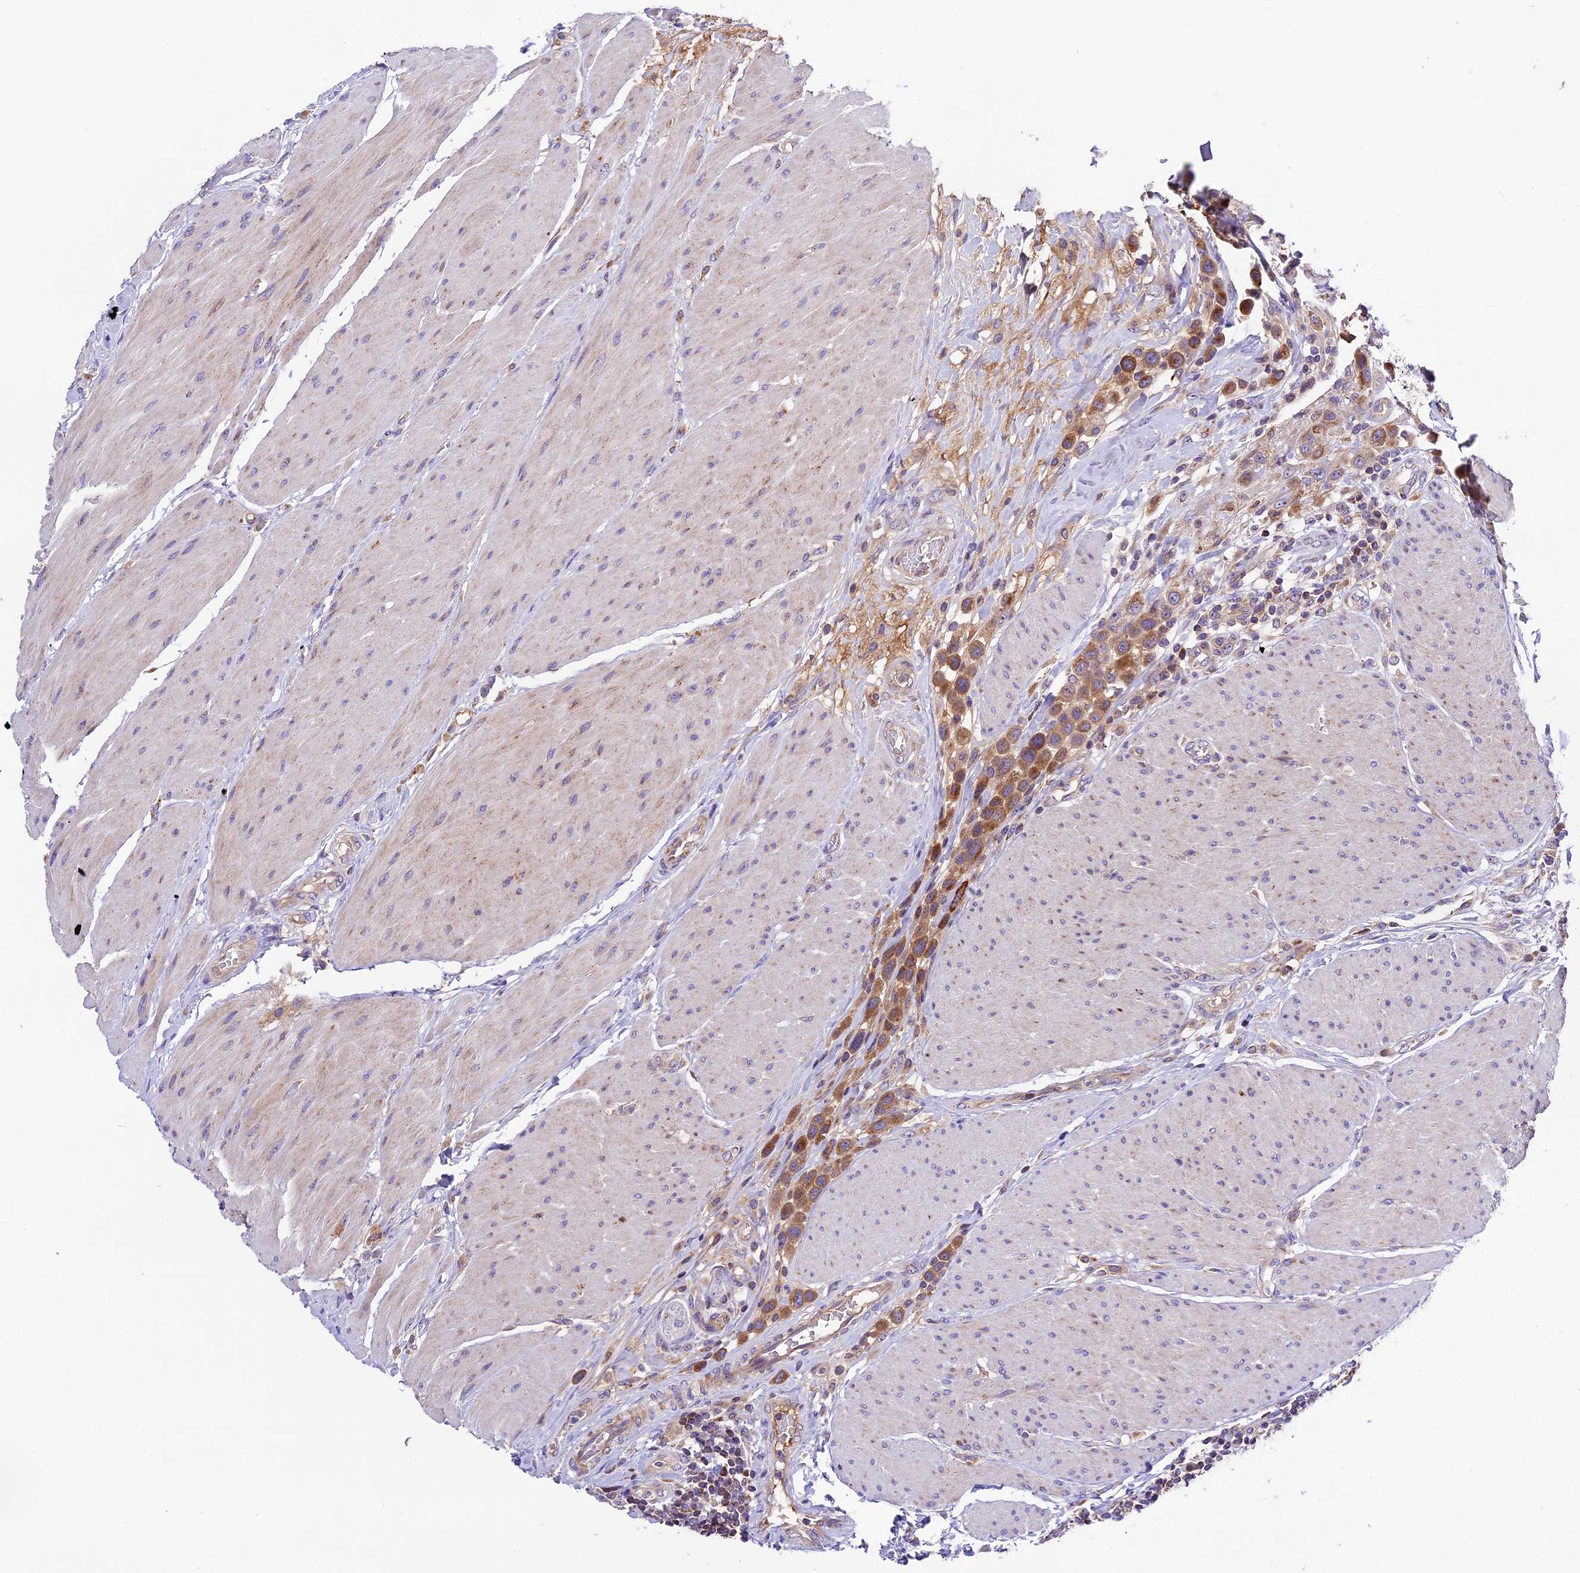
{"staining": {"intensity": "moderate", "quantity": ">75%", "location": "cytoplasmic/membranous"}, "tissue": "urothelial cancer", "cell_type": "Tumor cells", "image_type": "cancer", "snomed": [{"axis": "morphology", "description": "Urothelial carcinoma, High grade"}, {"axis": "topography", "description": "Urinary bladder"}], "caption": "High-grade urothelial carcinoma stained for a protein demonstrates moderate cytoplasmic/membranous positivity in tumor cells. (Brightfield microscopy of DAB IHC at high magnification).", "gene": "METTL22", "patient": {"sex": "male", "age": 50}}